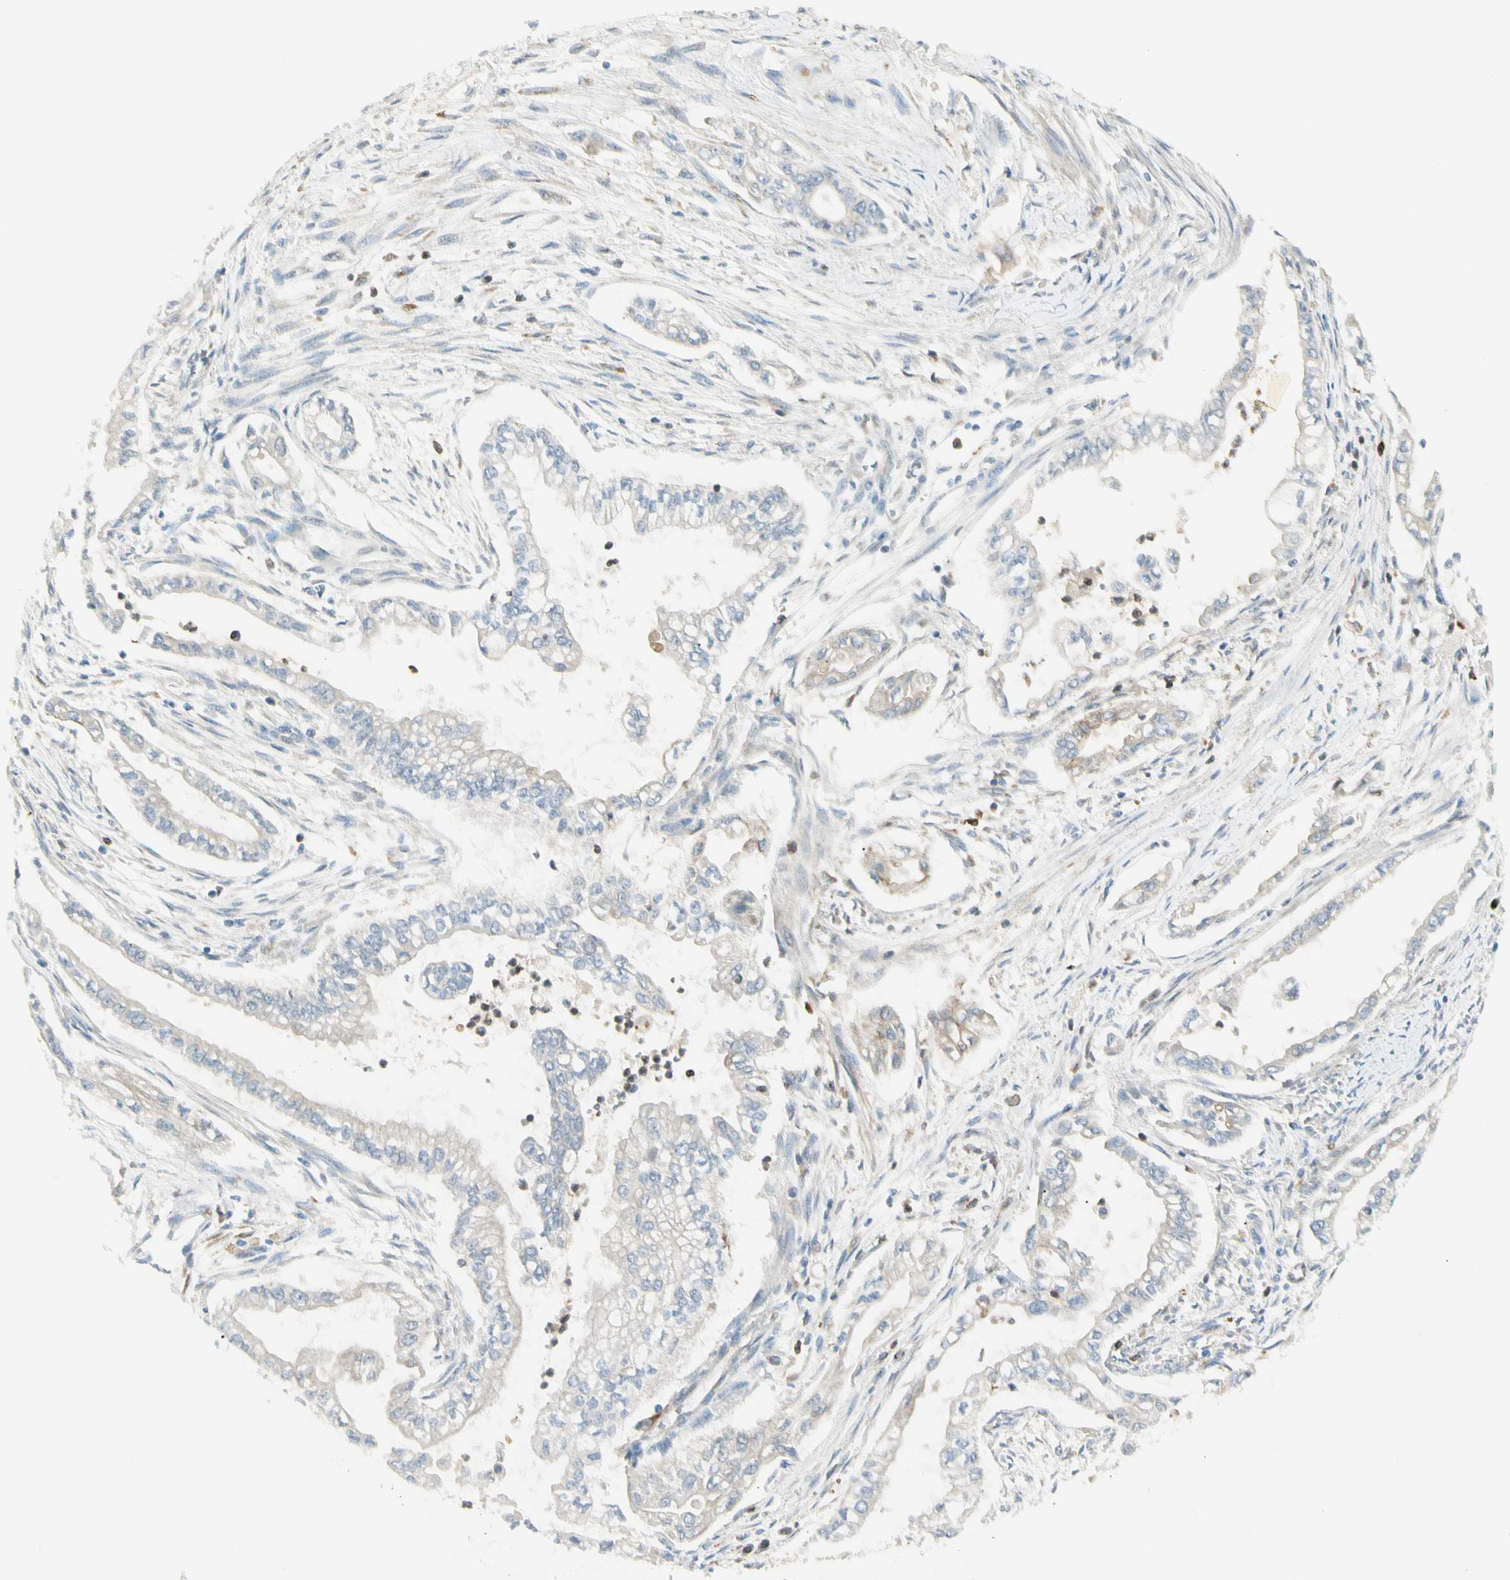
{"staining": {"intensity": "negative", "quantity": "none", "location": "none"}, "tissue": "pancreatic cancer", "cell_type": "Tumor cells", "image_type": "cancer", "snomed": [{"axis": "morphology", "description": "Normal tissue, NOS"}, {"axis": "topography", "description": "Pancreas"}], "caption": "Tumor cells are negative for brown protein staining in pancreatic cancer.", "gene": "LPCAT2", "patient": {"sex": "male", "age": 42}}